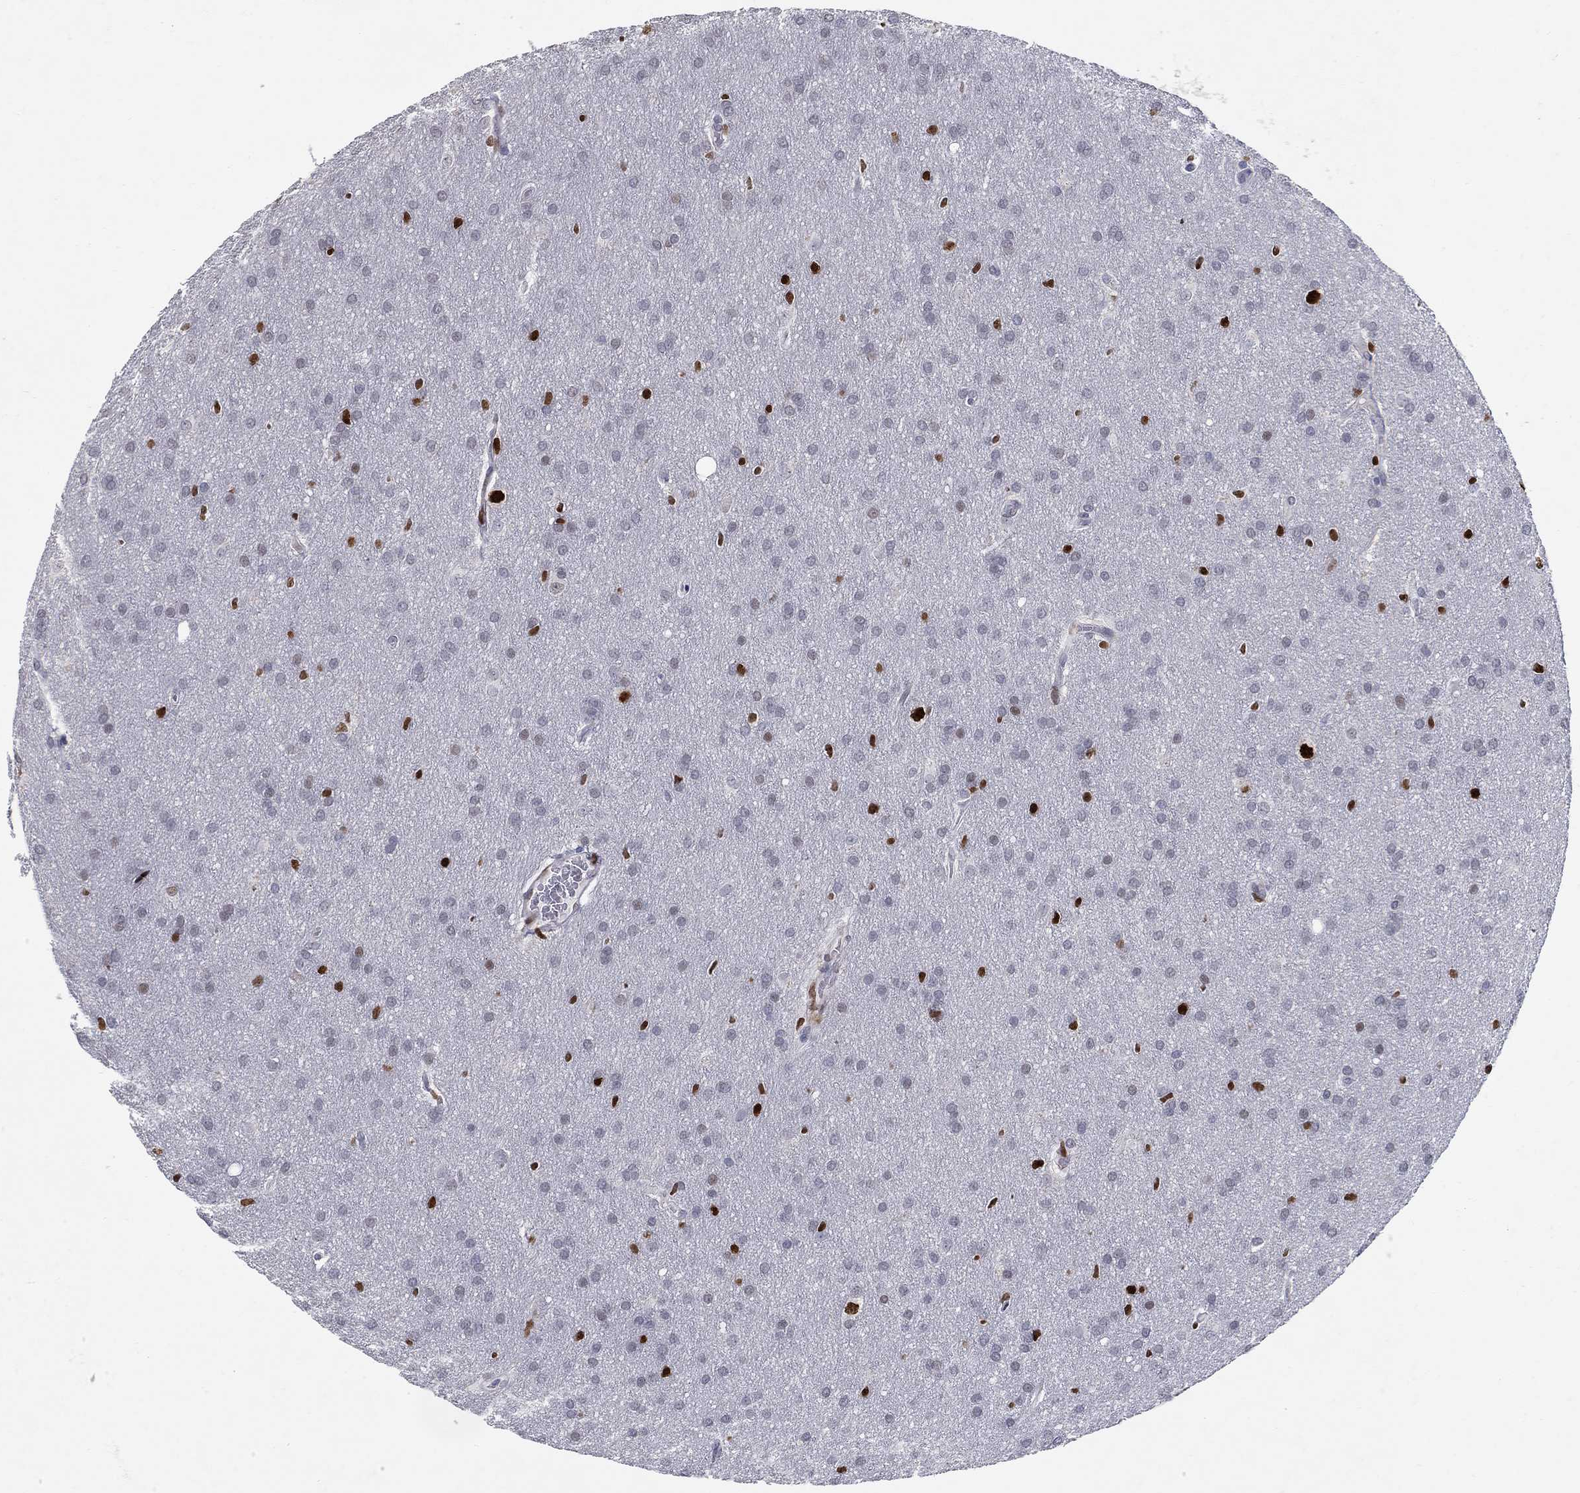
{"staining": {"intensity": "strong", "quantity": "<25%", "location": "nuclear"}, "tissue": "glioma", "cell_type": "Tumor cells", "image_type": "cancer", "snomed": [{"axis": "morphology", "description": "Glioma, malignant, Low grade"}, {"axis": "topography", "description": "Brain"}], "caption": "Protein staining demonstrates strong nuclear expression in about <25% of tumor cells in glioma.", "gene": "RAPGEF5", "patient": {"sex": "female", "age": 32}}